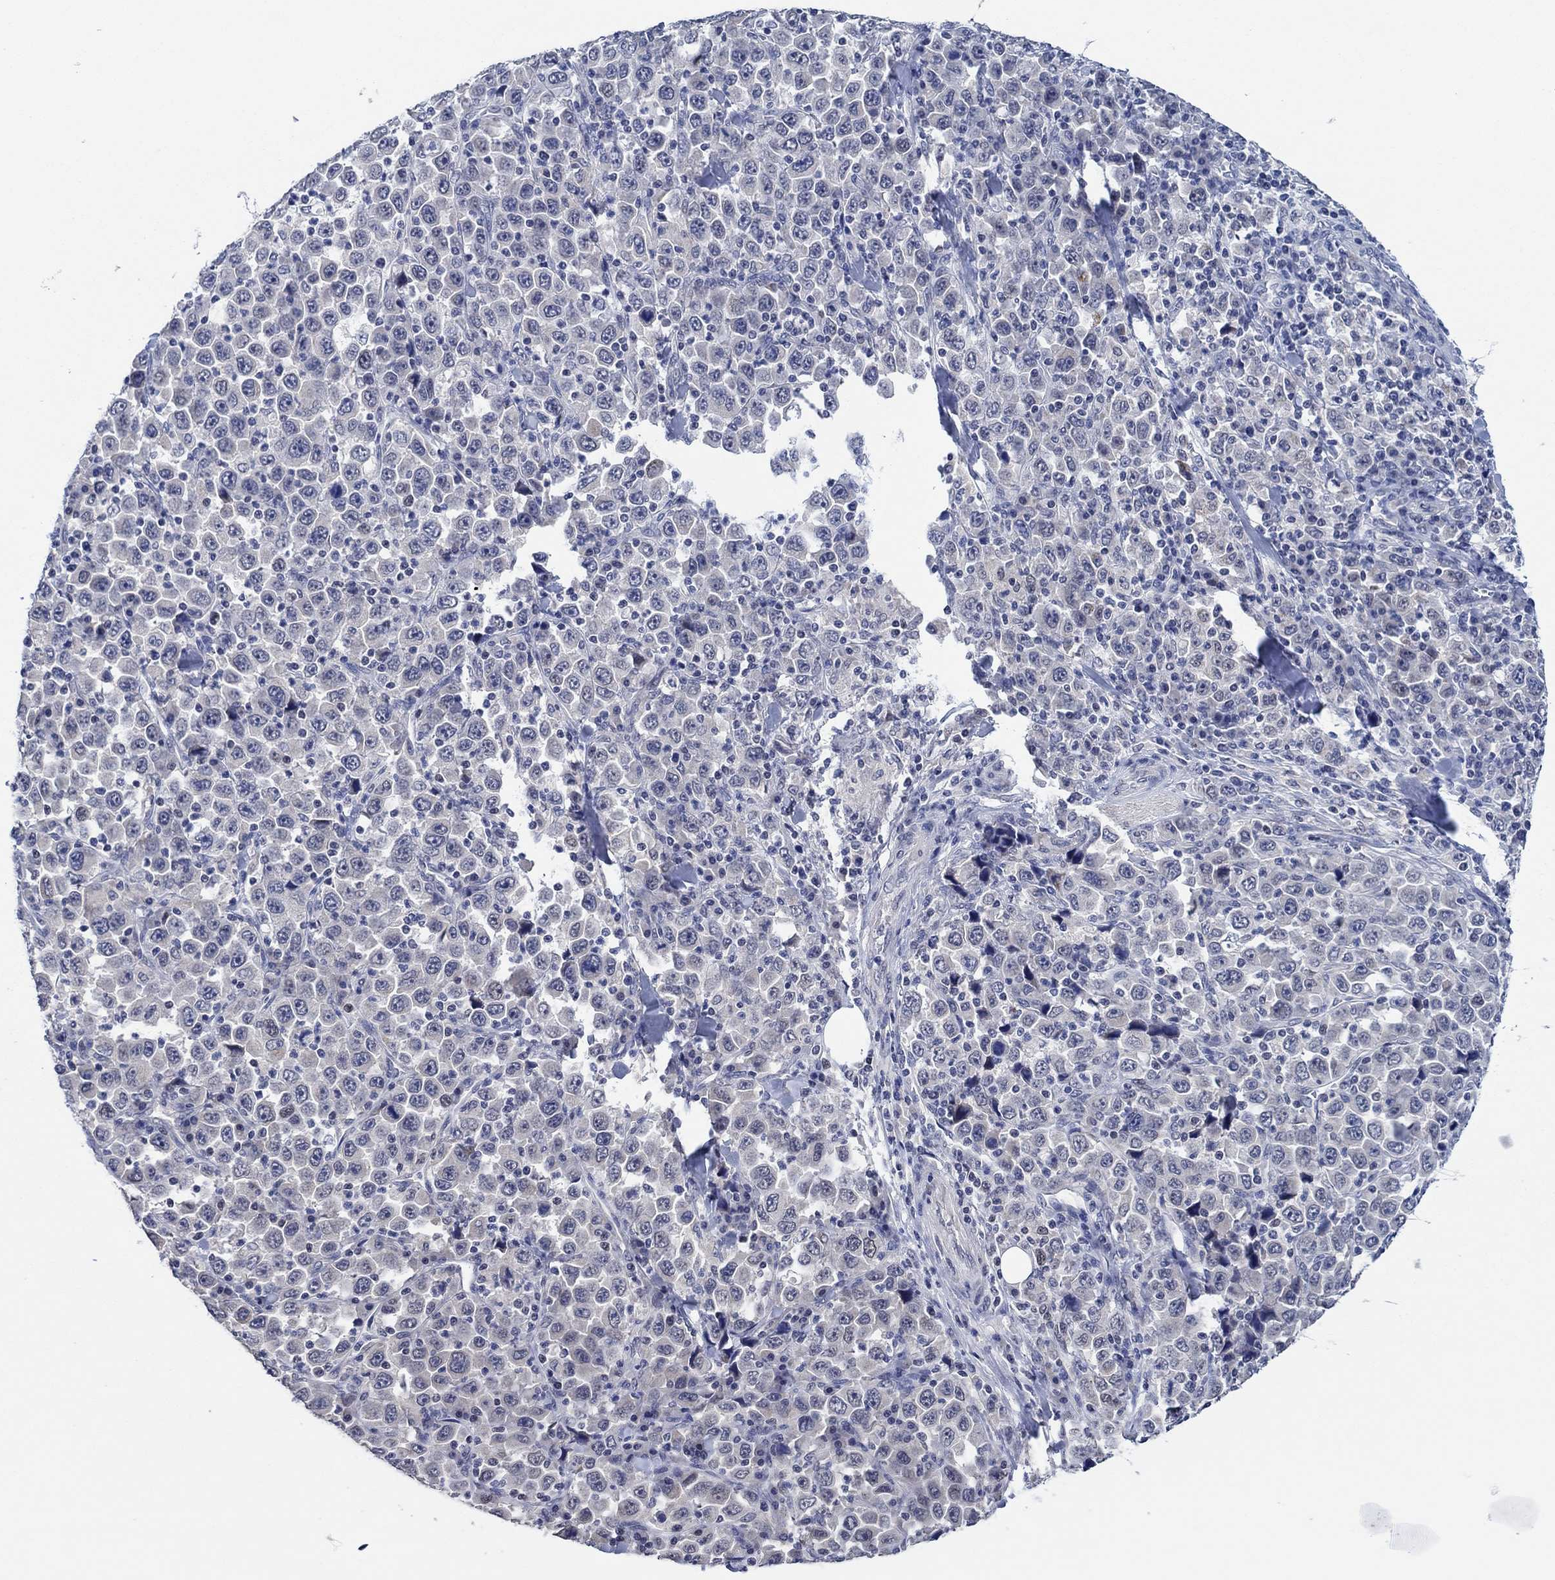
{"staining": {"intensity": "negative", "quantity": "none", "location": "none"}, "tissue": "stomach cancer", "cell_type": "Tumor cells", "image_type": "cancer", "snomed": [{"axis": "morphology", "description": "Normal tissue, NOS"}, {"axis": "morphology", "description": "Adenocarcinoma, NOS"}, {"axis": "topography", "description": "Stomach, upper"}, {"axis": "topography", "description": "Stomach"}], "caption": "A micrograph of adenocarcinoma (stomach) stained for a protein shows no brown staining in tumor cells.", "gene": "PRRT3", "patient": {"sex": "male", "age": 59}}